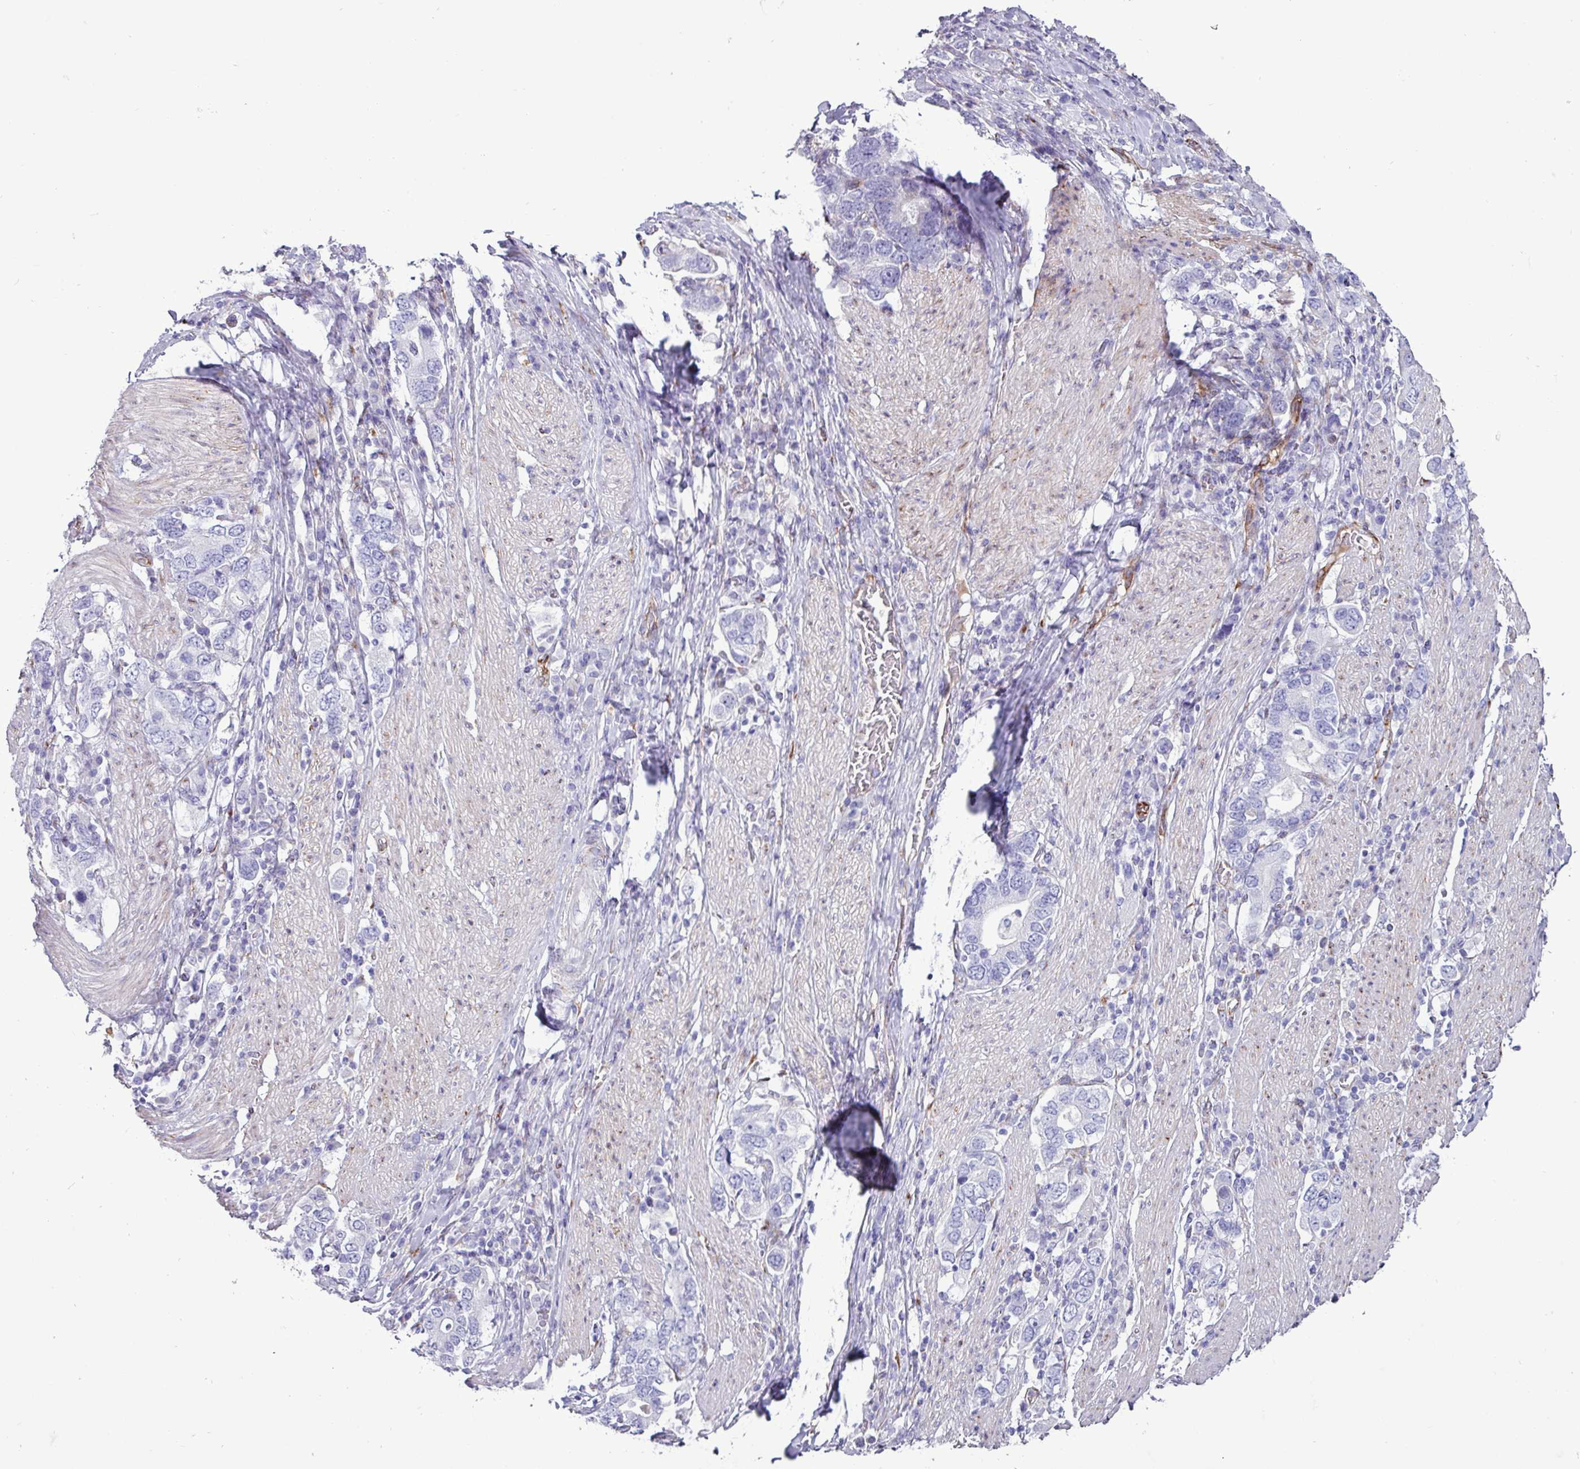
{"staining": {"intensity": "negative", "quantity": "none", "location": "none"}, "tissue": "stomach cancer", "cell_type": "Tumor cells", "image_type": "cancer", "snomed": [{"axis": "morphology", "description": "Adenocarcinoma, NOS"}, {"axis": "topography", "description": "Stomach, upper"}, {"axis": "topography", "description": "Stomach"}], "caption": "There is no significant positivity in tumor cells of stomach cancer (adenocarcinoma).", "gene": "PPP1R35", "patient": {"sex": "male", "age": 62}}